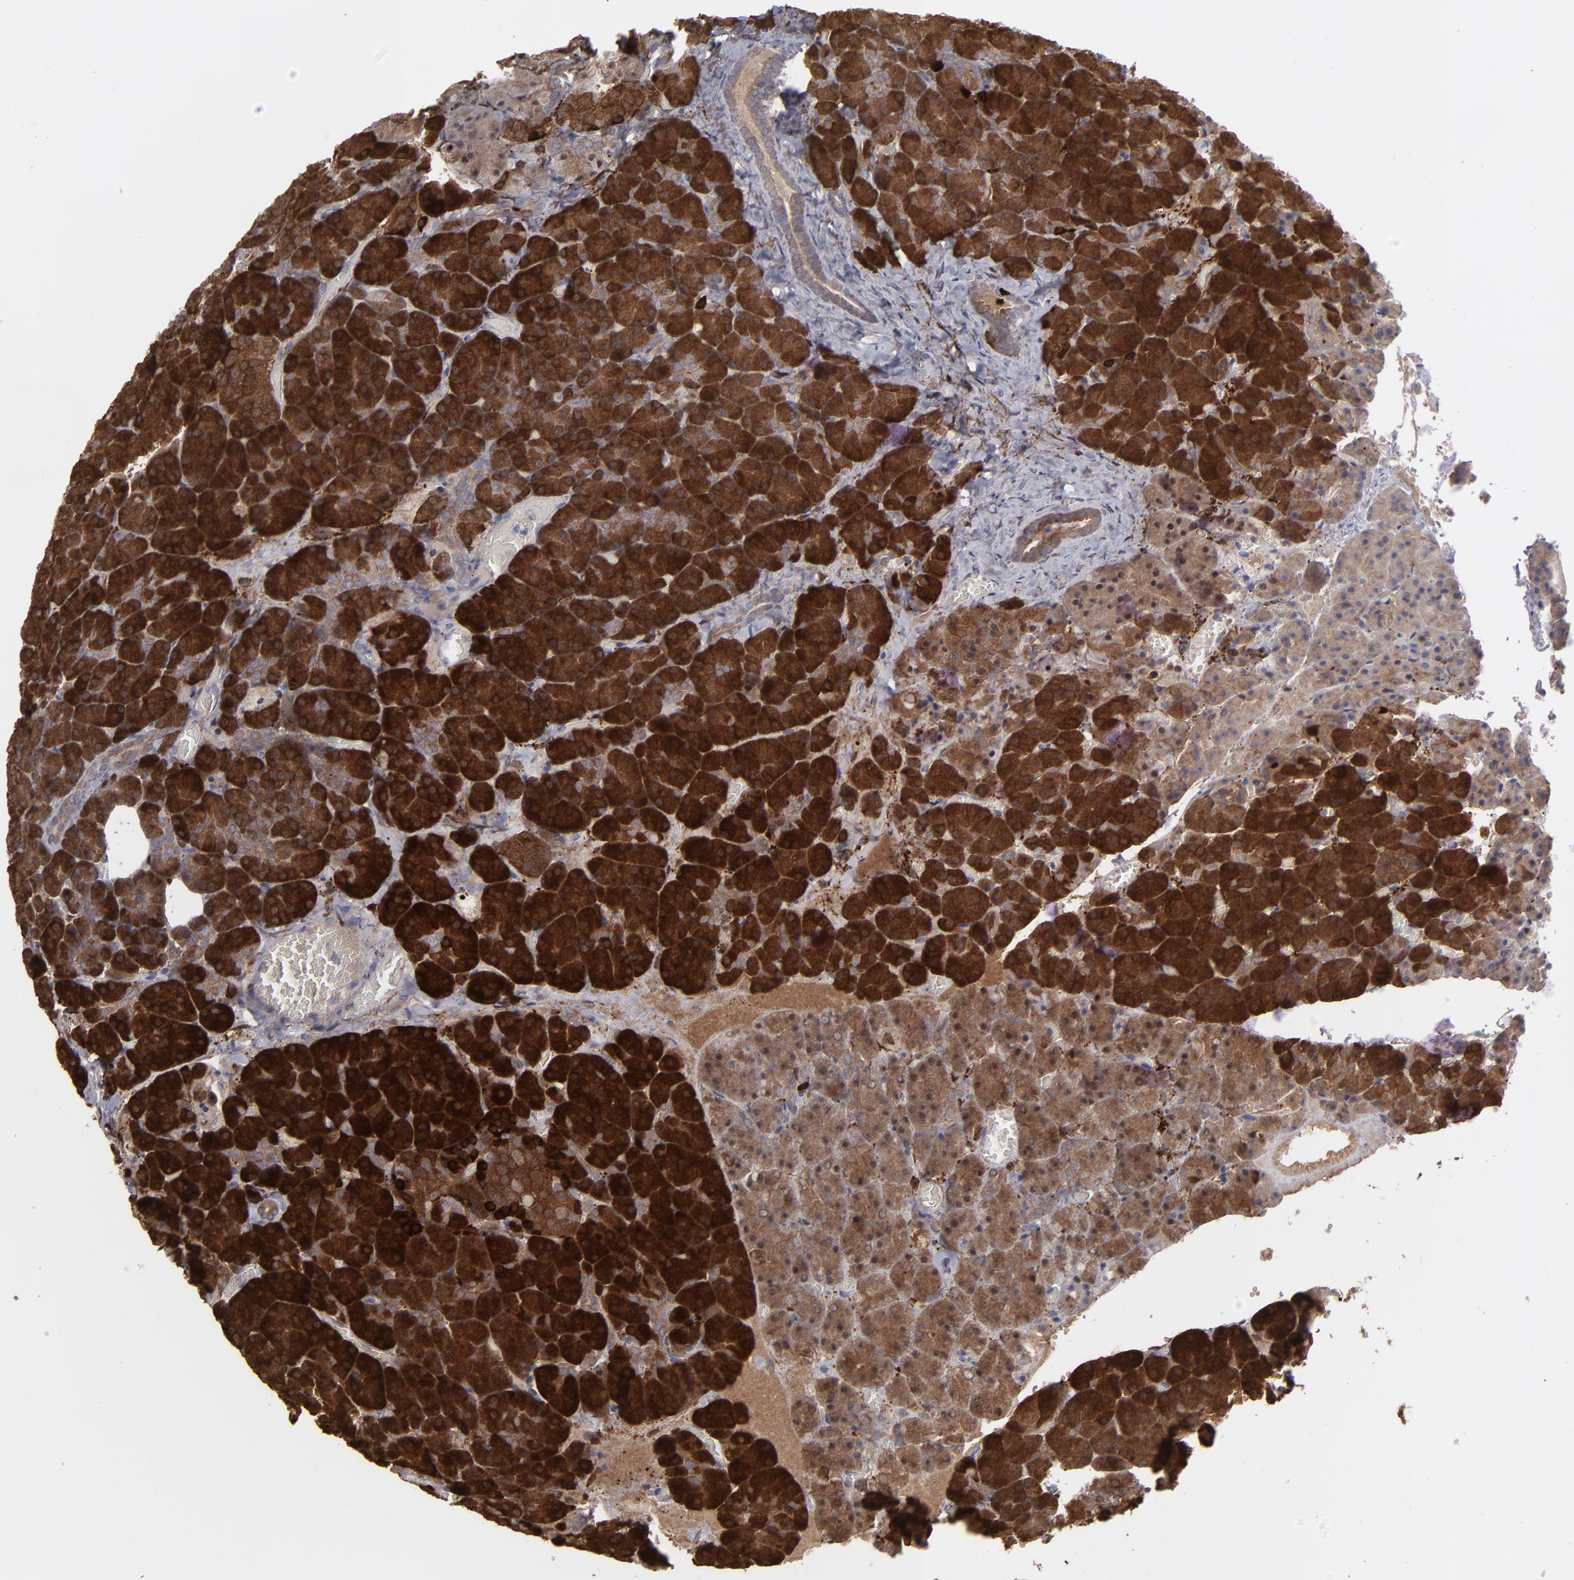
{"staining": {"intensity": "strong", "quantity": ">75%", "location": "cytoplasmic/membranous"}, "tissue": "carcinoid", "cell_type": "Tumor cells", "image_type": "cancer", "snomed": [{"axis": "morphology", "description": "Normal tissue, NOS"}, {"axis": "morphology", "description": "Carcinoid, malignant, NOS"}, {"axis": "topography", "description": "Pancreas"}], "caption": "The micrograph reveals a brown stain indicating the presence of a protein in the cytoplasmic/membranous of tumor cells in carcinoid (malignant).", "gene": "SEMA3G", "patient": {"sex": "female", "age": 35}}